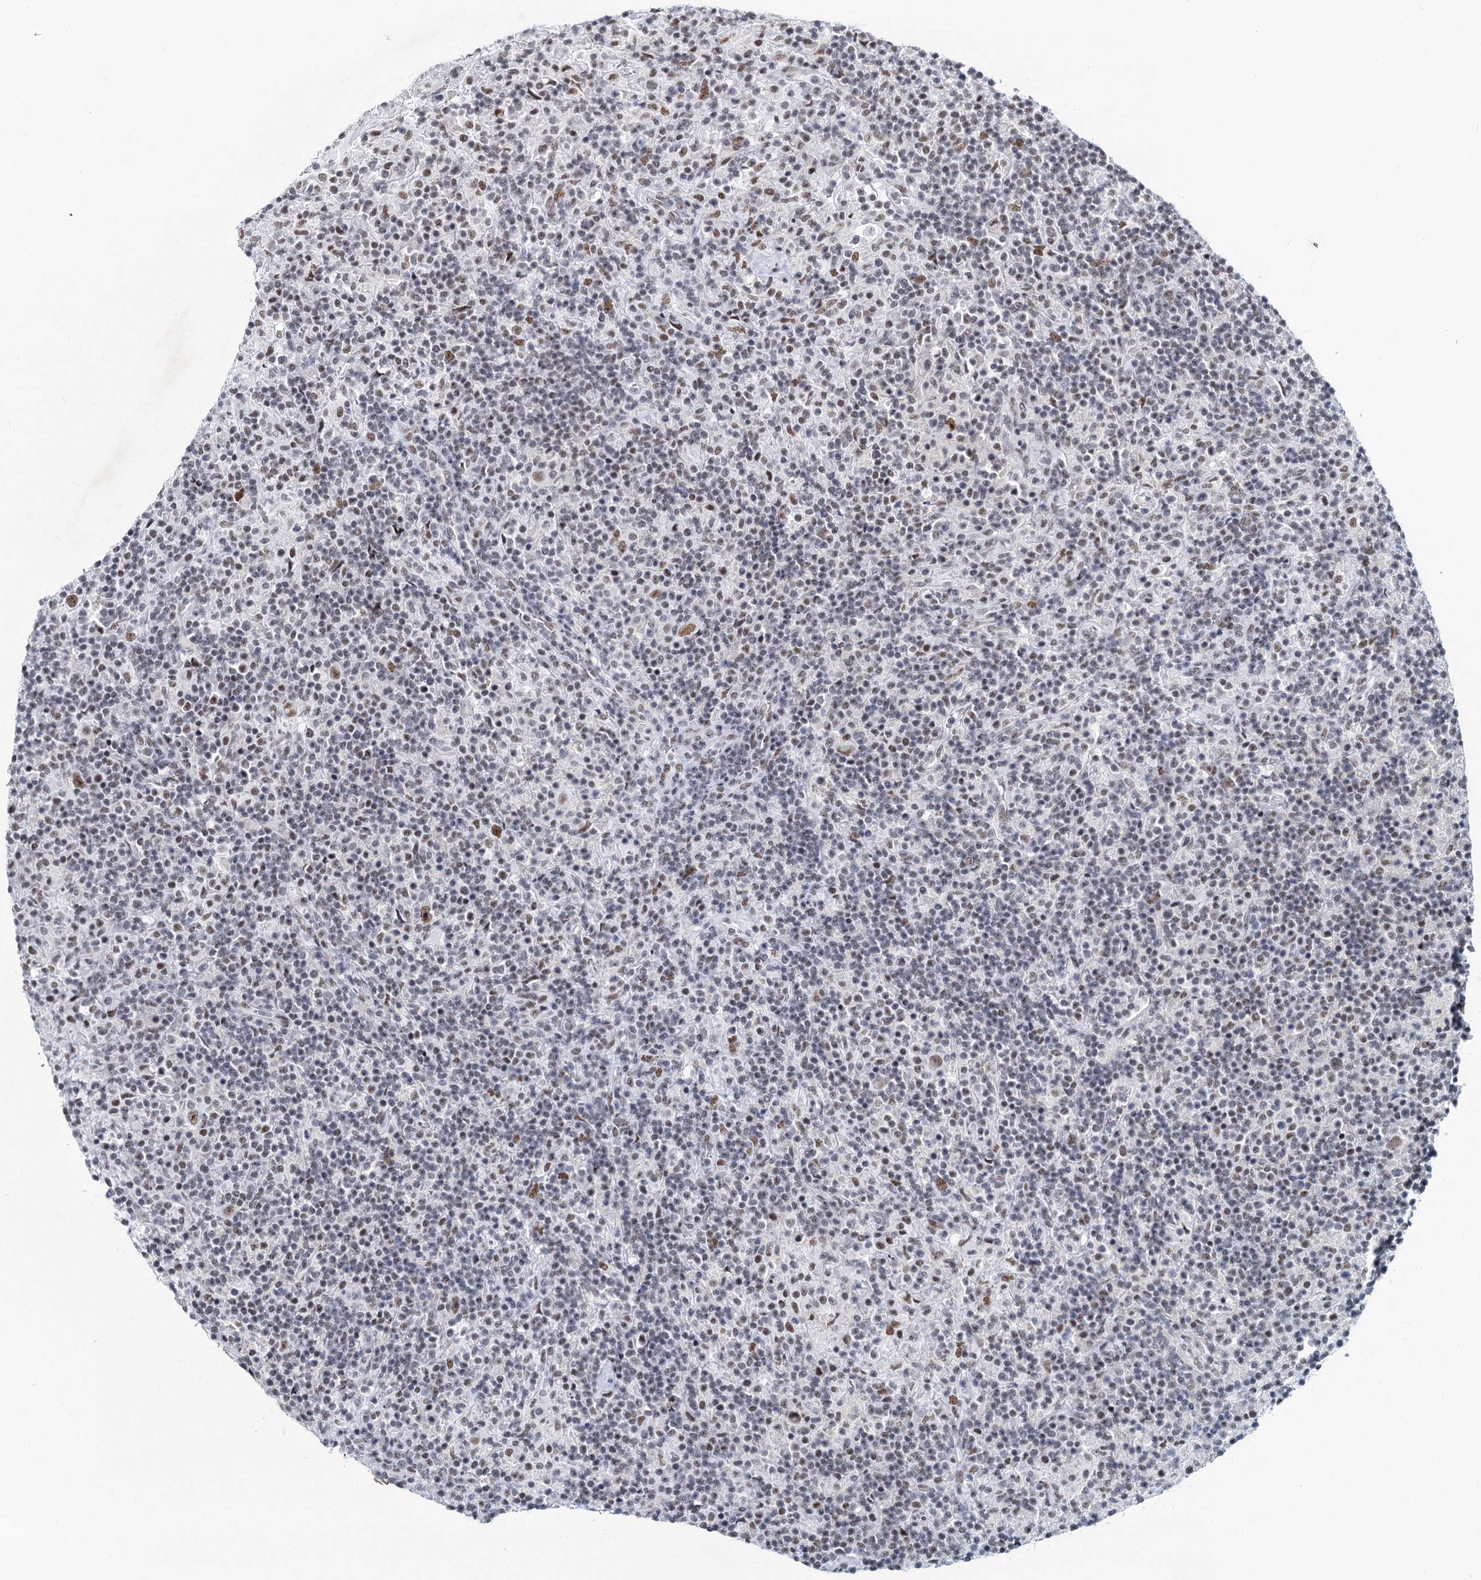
{"staining": {"intensity": "moderate", "quantity": "25%-75%", "location": "nuclear"}, "tissue": "lymphoma", "cell_type": "Tumor cells", "image_type": "cancer", "snomed": [{"axis": "morphology", "description": "Hodgkin's disease, NOS"}, {"axis": "topography", "description": "Lymph node"}], "caption": "Immunohistochemistry micrograph of human Hodgkin's disease stained for a protein (brown), which shows medium levels of moderate nuclear positivity in about 25%-75% of tumor cells.", "gene": "METTL14", "patient": {"sex": "male", "age": 70}}